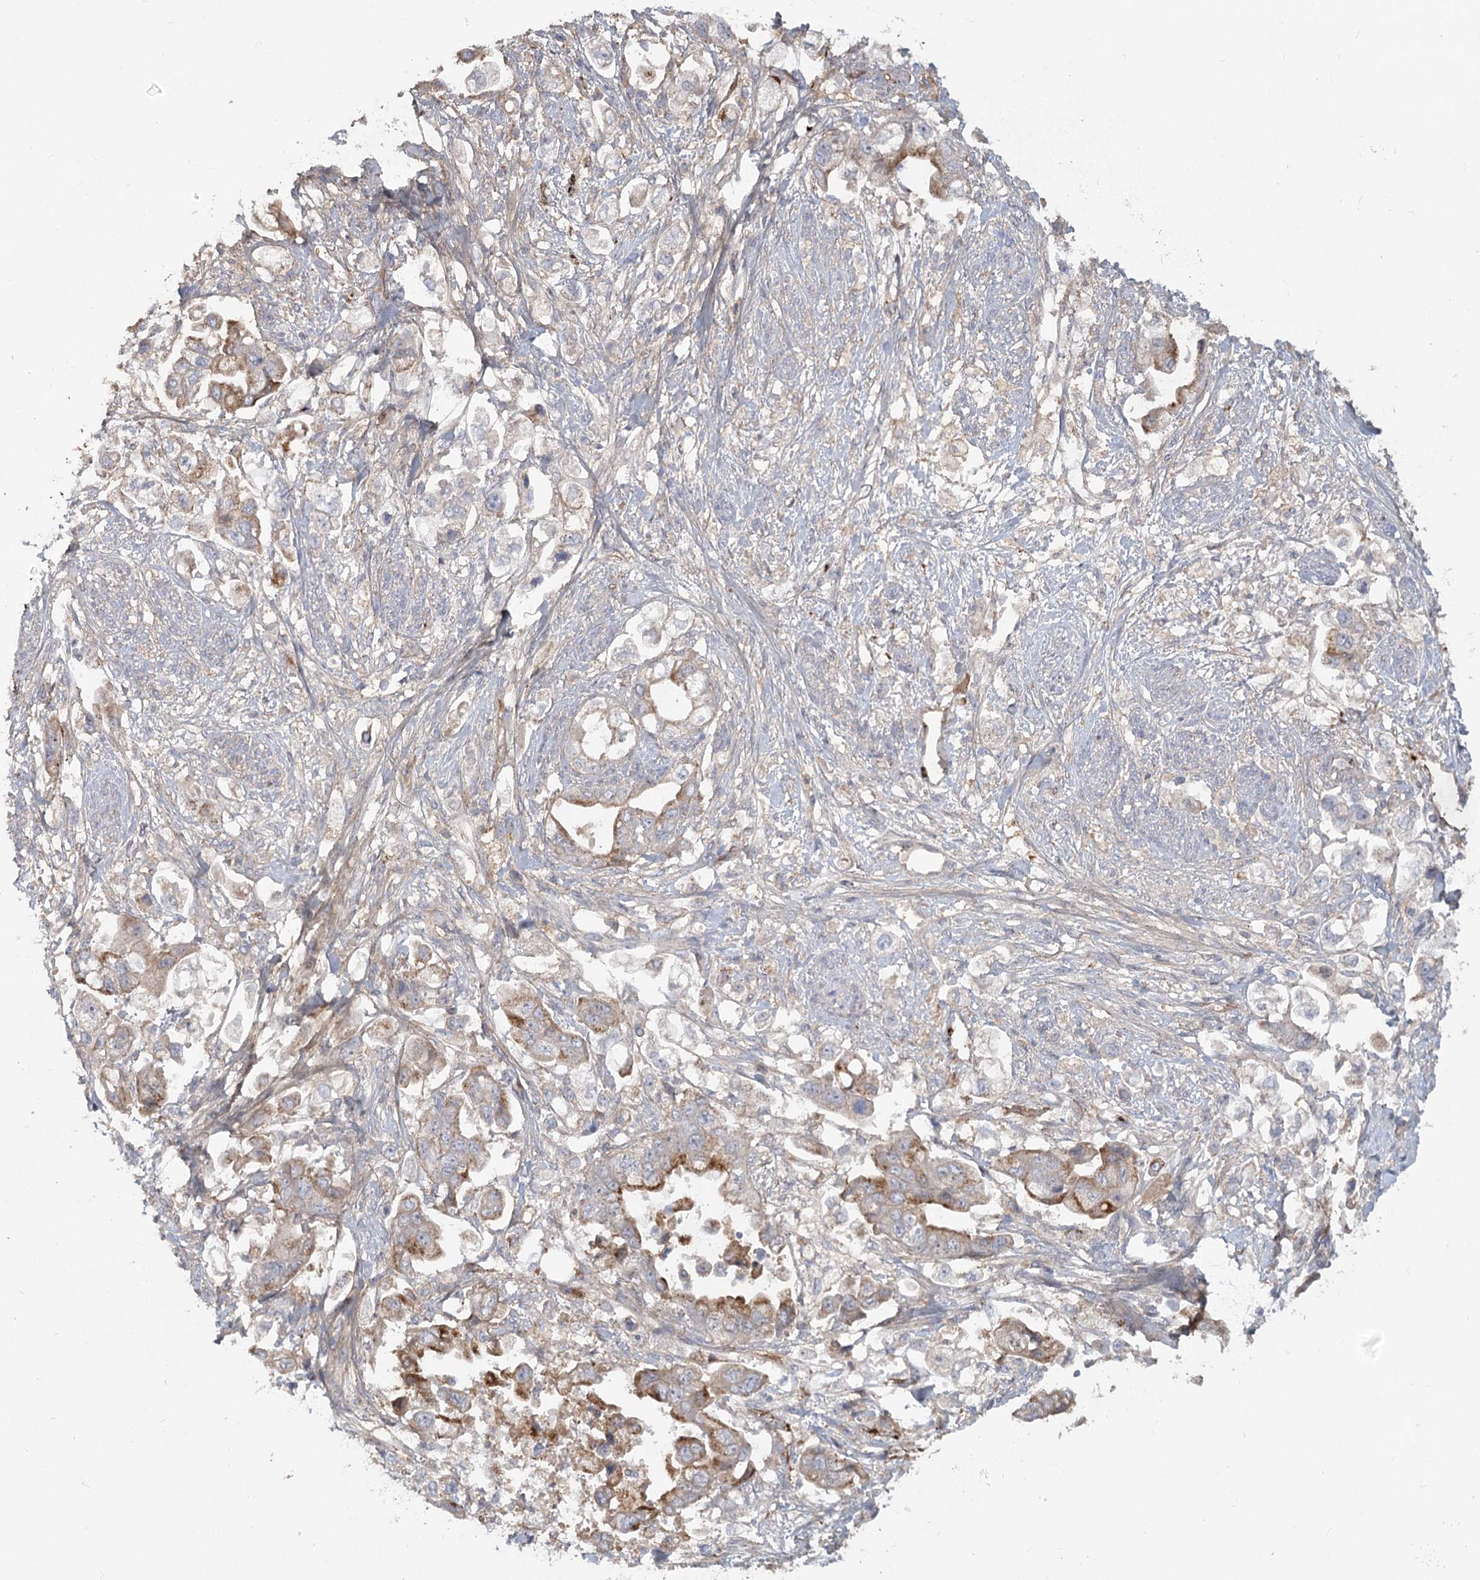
{"staining": {"intensity": "moderate", "quantity": "<25%", "location": "cytoplasmic/membranous"}, "tissue": "stomach cancer", "cell_type": "Tumor cells", "image_type": "cancer", "snomed": [{"axis": "morphology", "description": "Adenocarcinoma, NOS"}, {"axis": "topography", "description": "Stomach"}], "caption": "IHC (DAB (3,3'-diaminobenzidine)) staining of stomach cancer (adenocarcinoma) reveals moderate cytoplasmic/membranous protein staining in about <25% of tumor cells.", "gene": "KBTBD4", "patient": {"sex": "male", "age": 62}}